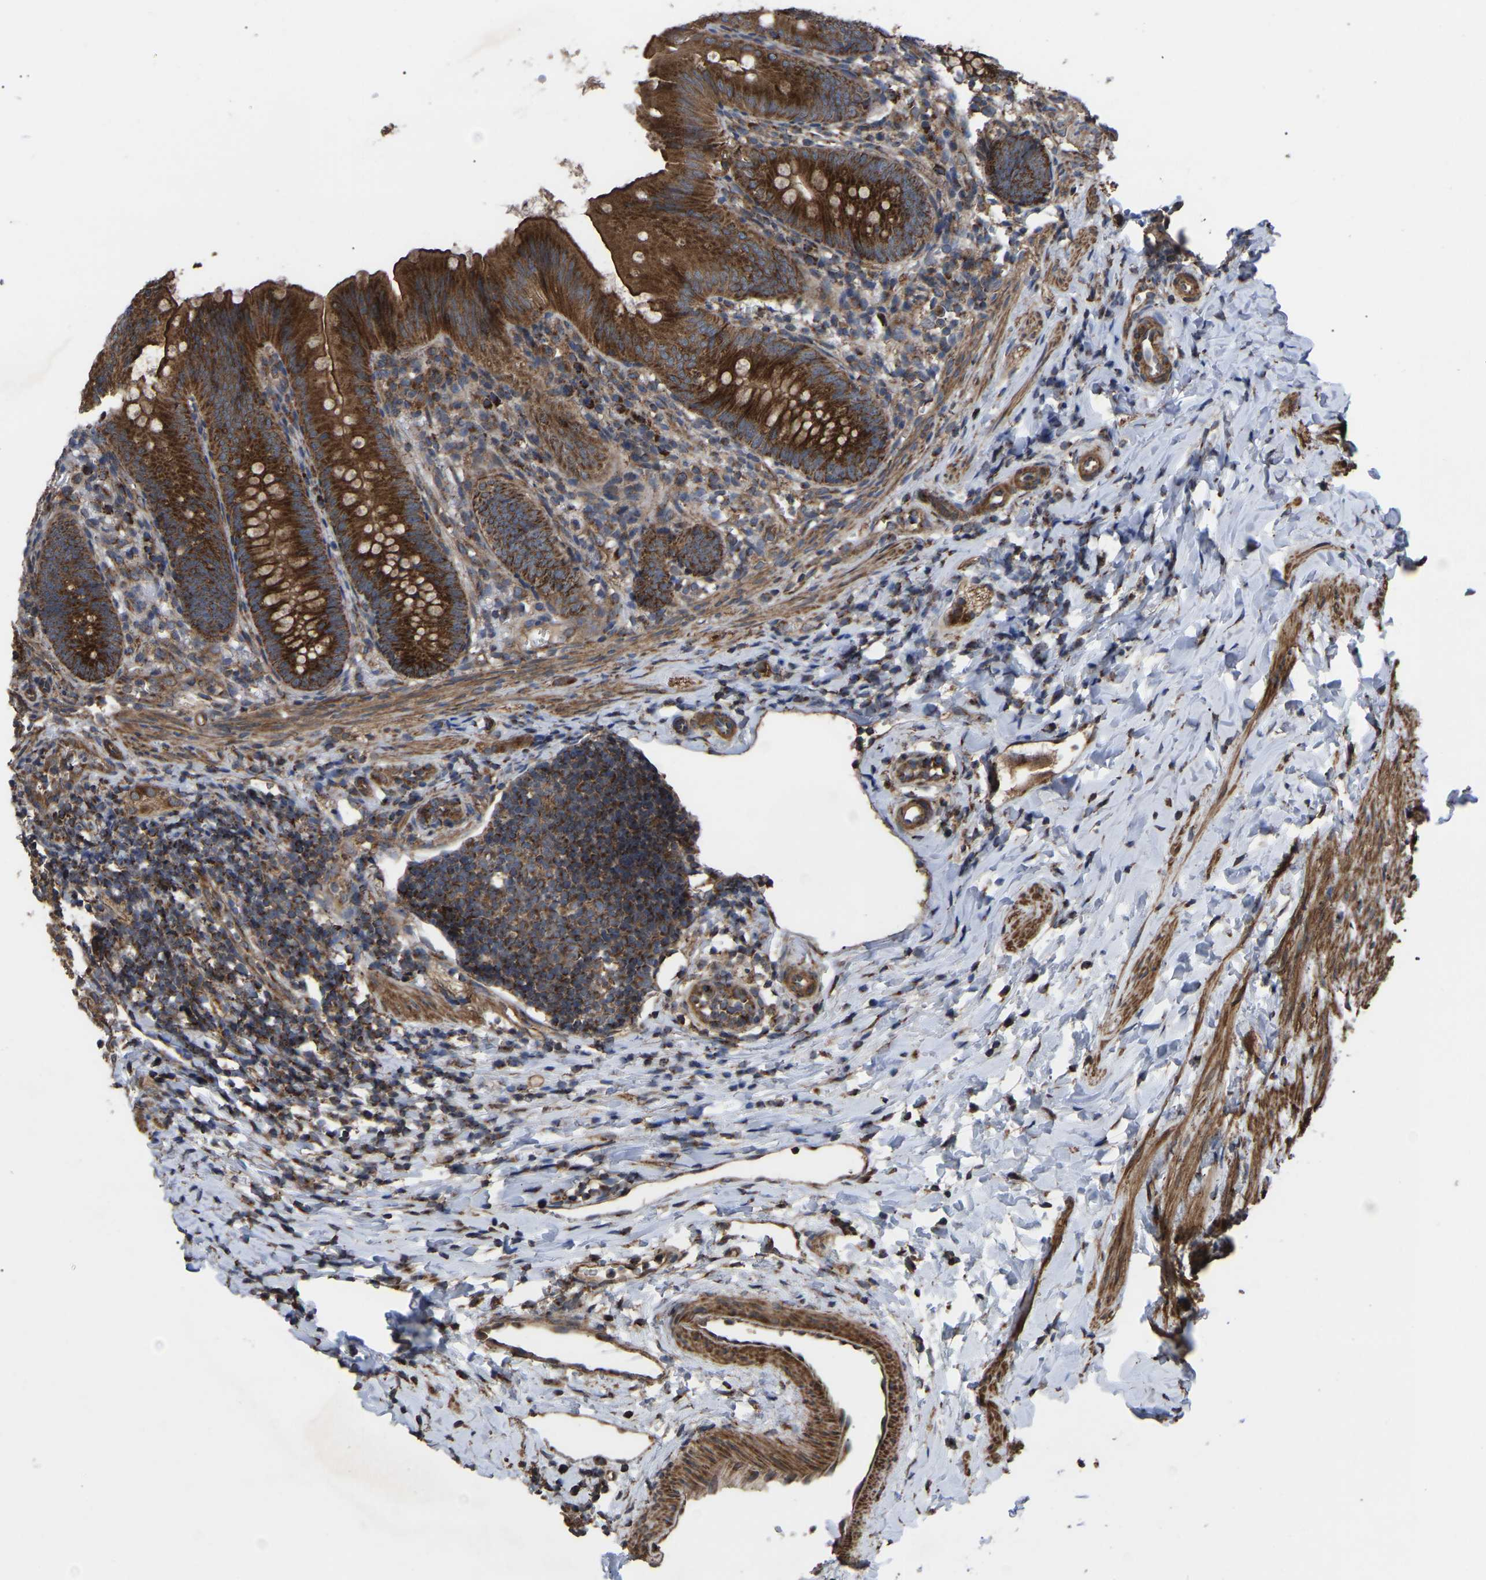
{"staining": {"intensity": "strong", "quantity": "25%-75%", "location": "cytoplasmic/membranous"}, "tissue": "appendix", "cell_type": "Glandular cells", "image_type": "normal", "snomed": [{"axis": "morphology", "description": "Normal tissue, NOS"}, {"axis": "topography", "description": "Appendix"}], "caption": "Appendix stained with immunohistochemistry exhibits strong cytoplasmic/membranous expression in approximately 25%-75% of glandular cells. The staining was performed using DAB (3,3'-diaminobenzidine) to visualize the protein expression in brown, while the nuclei were stained in blue with hematoxylin (Magnification: 20x).", "gene": "GCC1", "patient": {"sex": "male", "age": 1}}